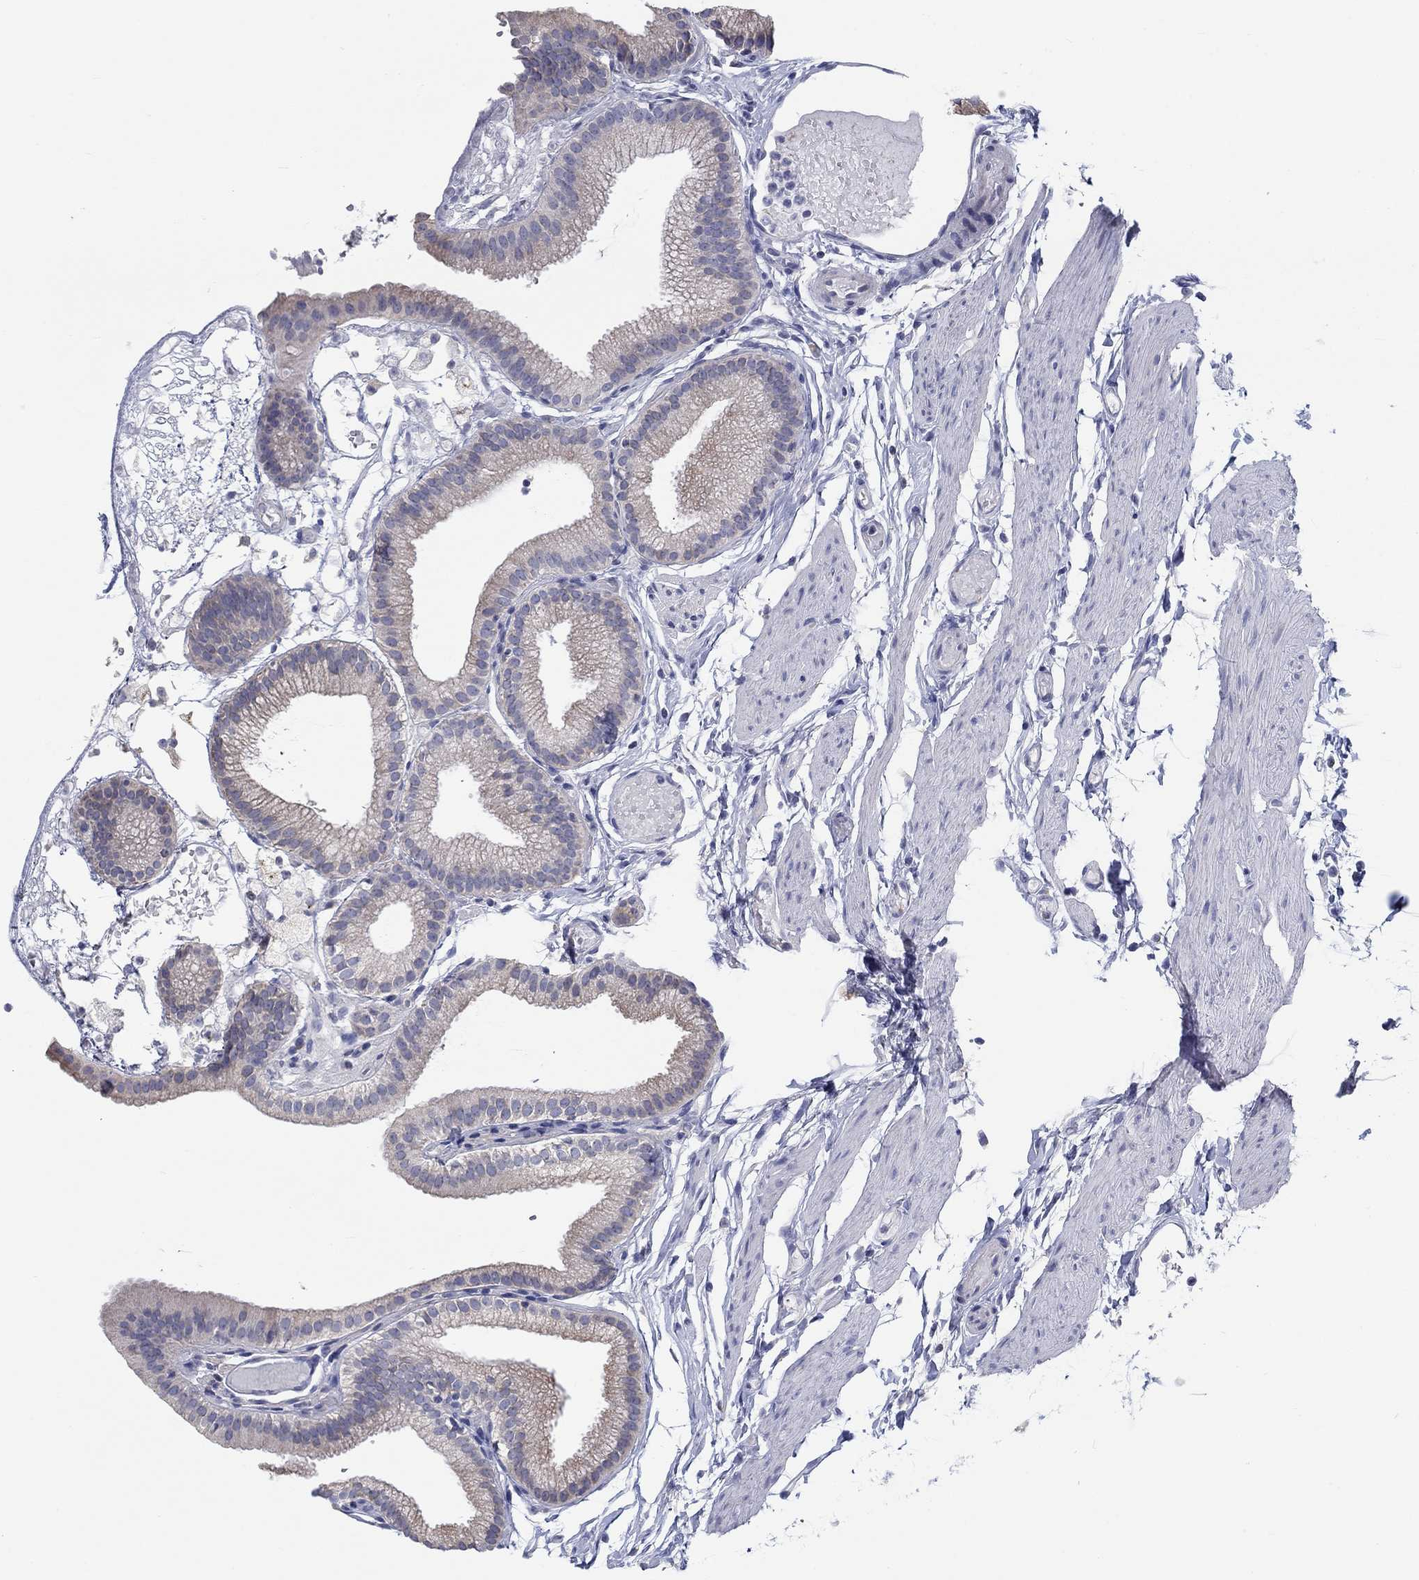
{"staining": {"intensity": "negative", "quantity": "none", "location": "none"}, "tissue": "gallbladder", "cell_type": "Glandular cells", "image_type": "normal", "snomed": [{"axis": "morphology", "description": "Normal tissue, NOS"}, {"axis": "topography", "description": "Gallbladder"}], "caption": "Protein analysis of benign gallbladder exhibits no significant expression in glandular cells.", "gene": "LRRC4C", "patient": {"sex": "female", "age": 45}}